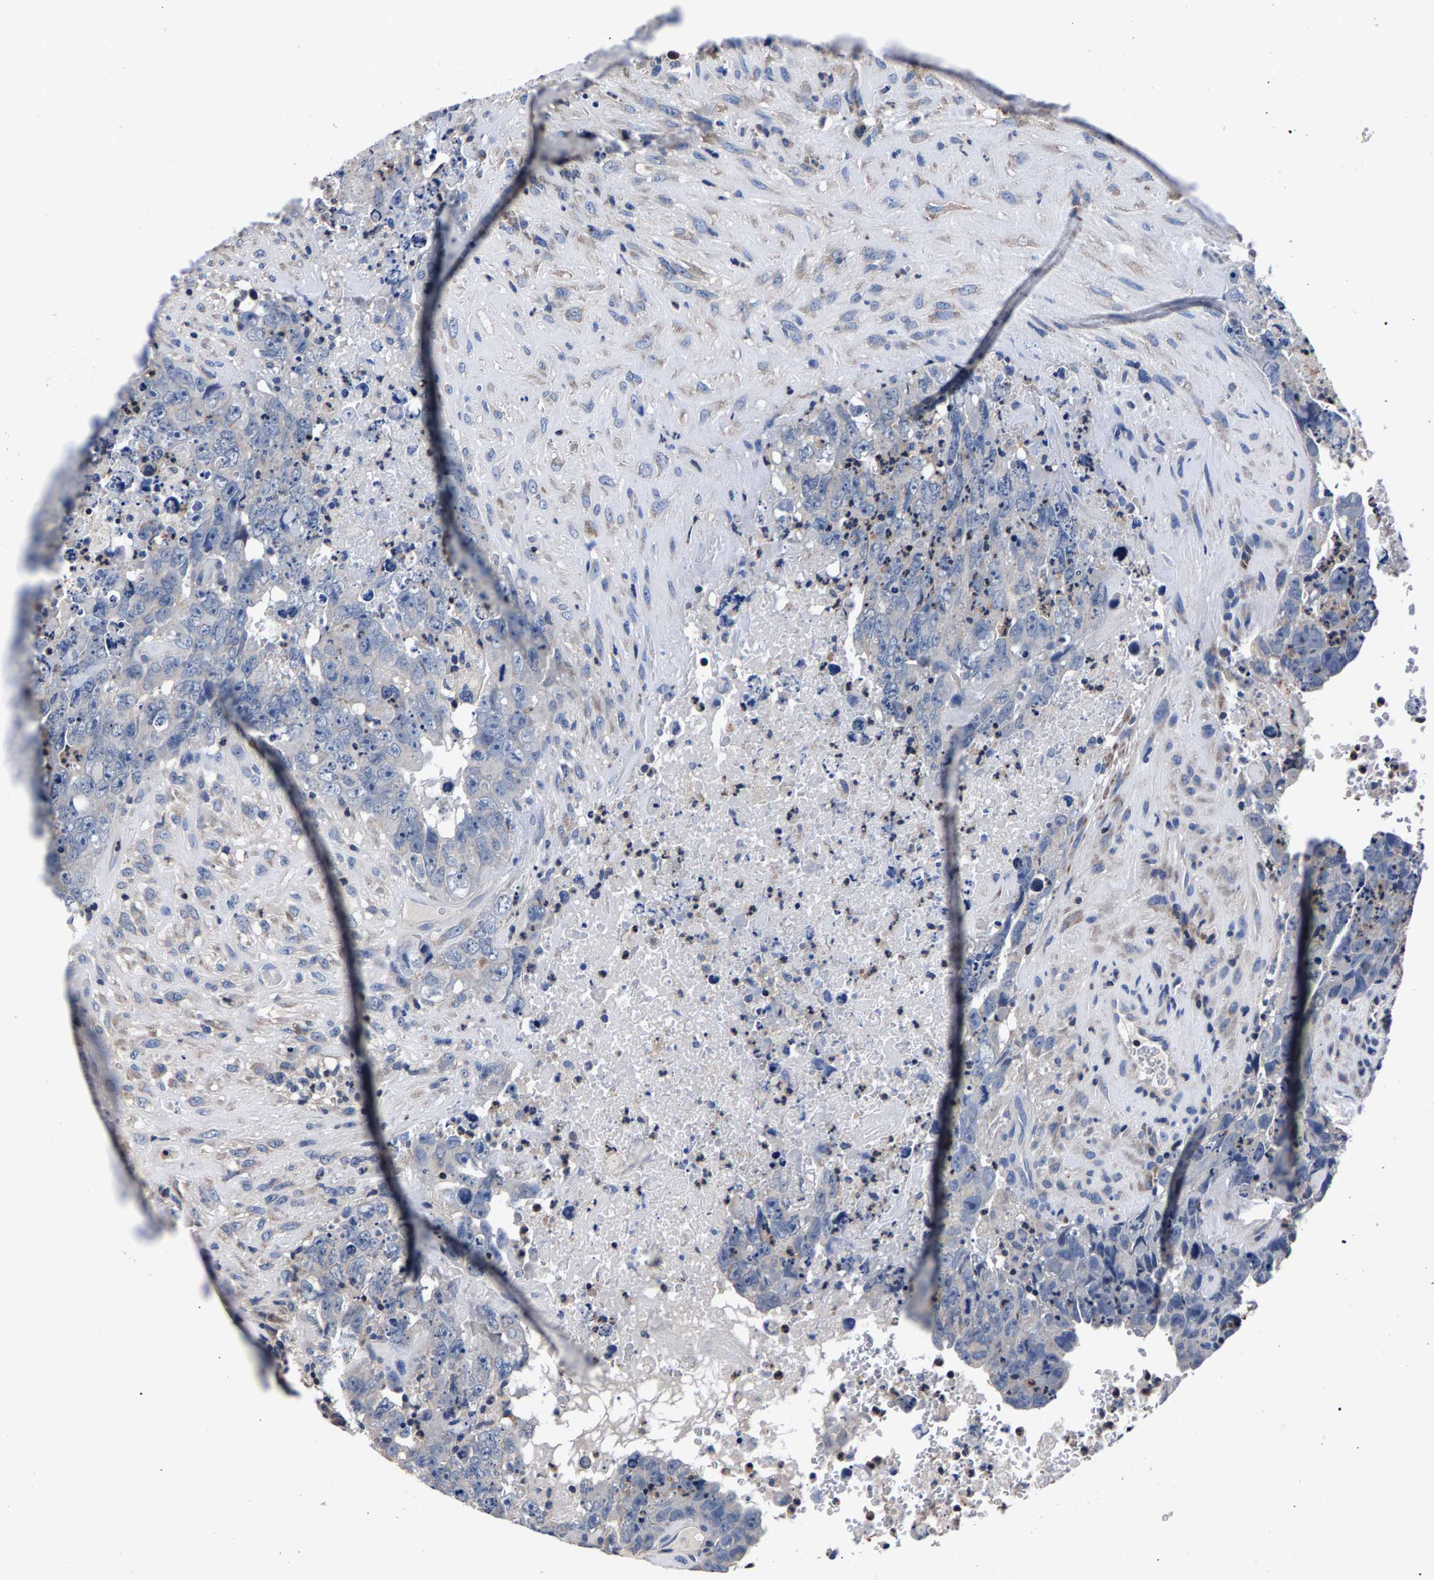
{"staining": {"intensity": "negative", "quantity": "none", "location": "none"}, "tissue": "testis cancer", "cell_type": "Tumor cells", "image_type": "cancer", "snomed": [{"axis": "morphology", "description": "Carcinoma, Embryonal, NOS"}, {"axis": "topography", "description": "Testis"}], "caption": "Testis embryonal carcinoma was stained to show a protein in brown. There is no significant positivity in tumor cells.", "gene": "PHF24", "patient": {"sex": "male", "age": 32}}